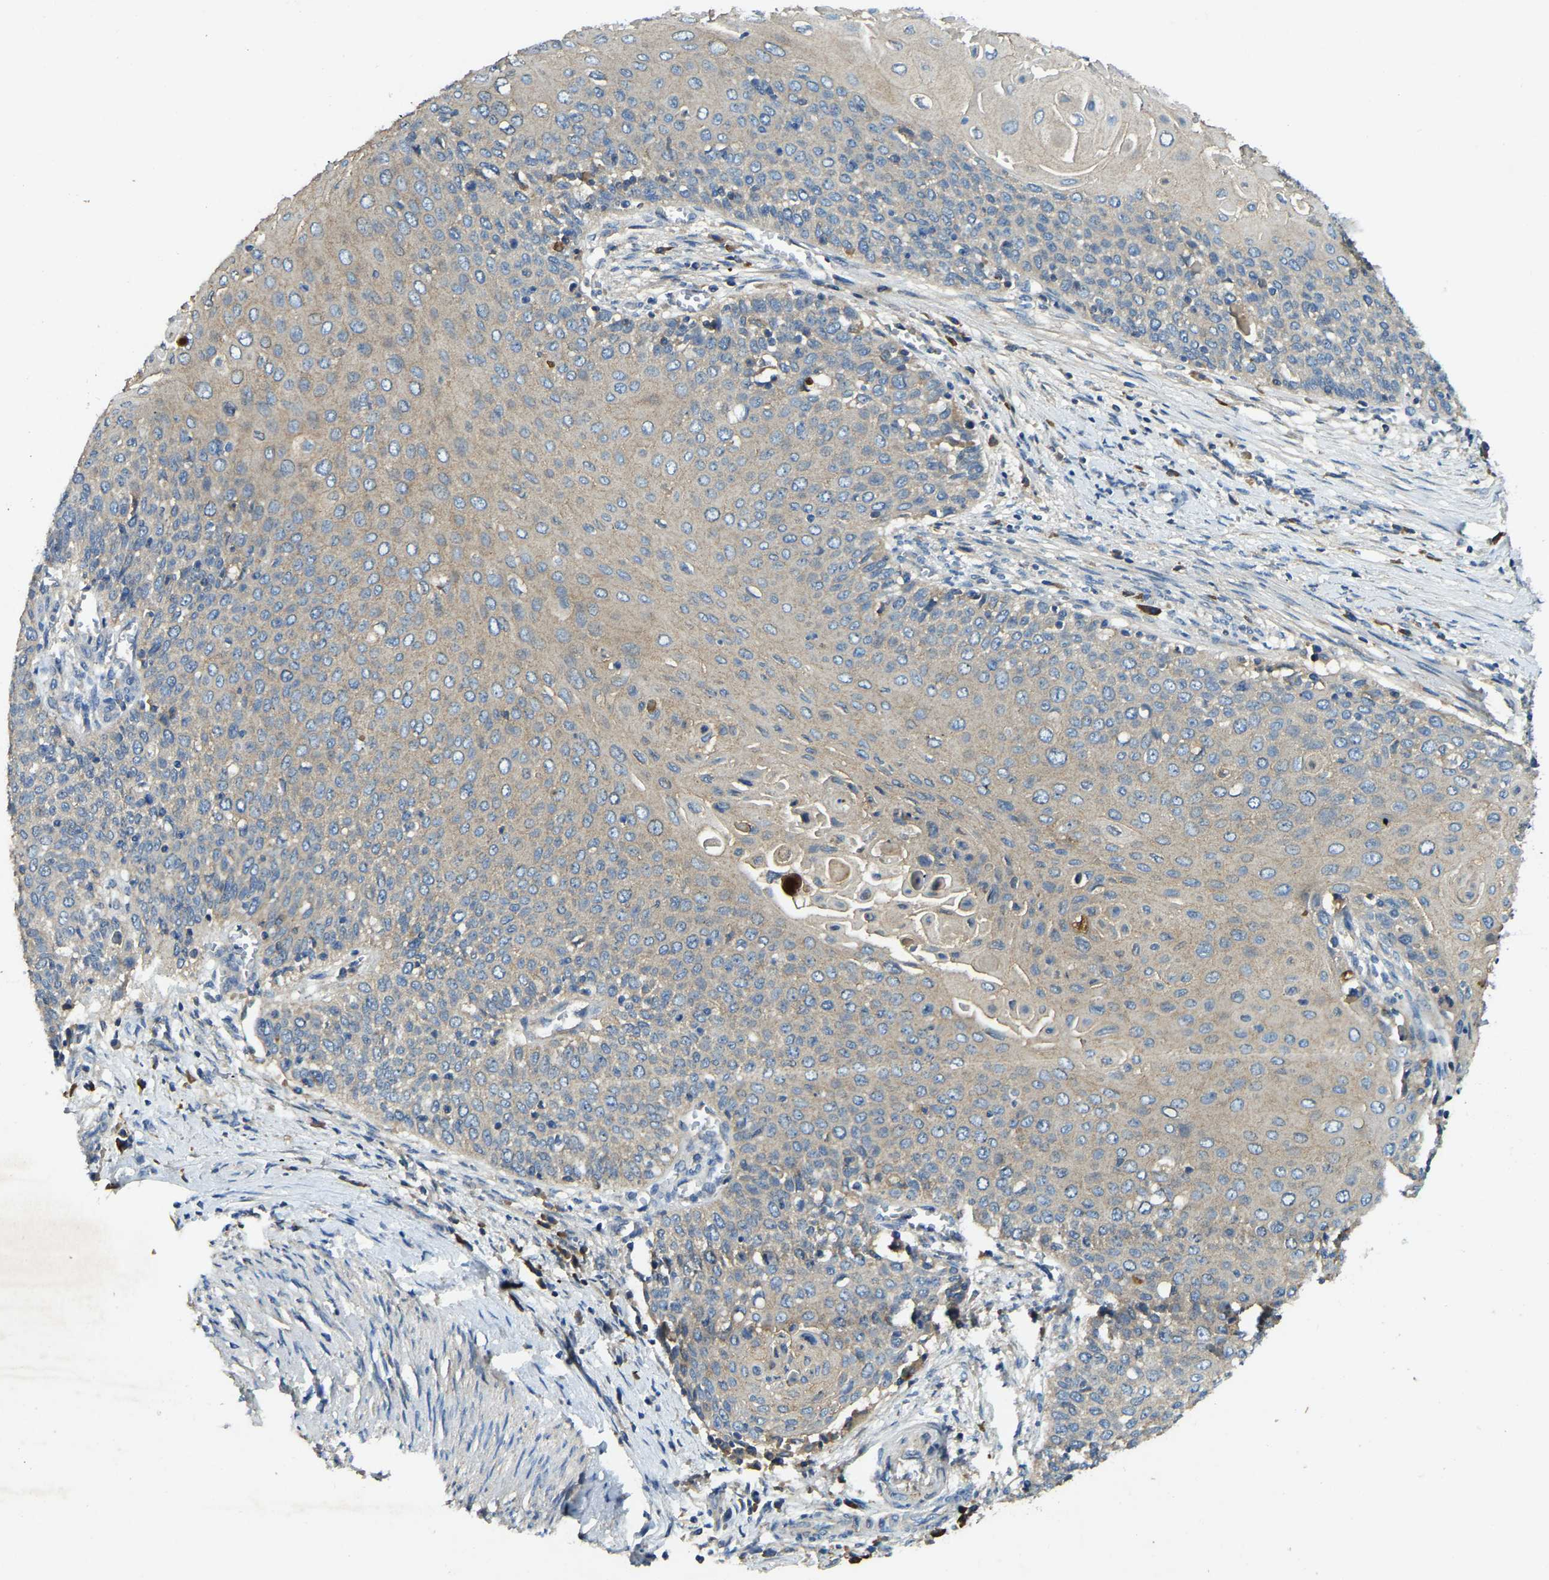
{"staining": {"intensity": "negative", "quantity": "none", "location": "none"}, "tissue": "cervical cancer", "cell_type": "Tumor cells", "image_type": "cancer", "snomed": [{"axis": "morphology", "description": "Squamous cell carcinoma, NOS"}, {"axis": "topography", "description": "Cervix"}], "caption": "IHC image of neoplastic tissue: cervical cancer (squamous cell carcinoma) stained with DAB displays no significant protein staining in tumor cells.", "gene": "ATP8B1", "patient": {"sex": "female", "age": 39}}